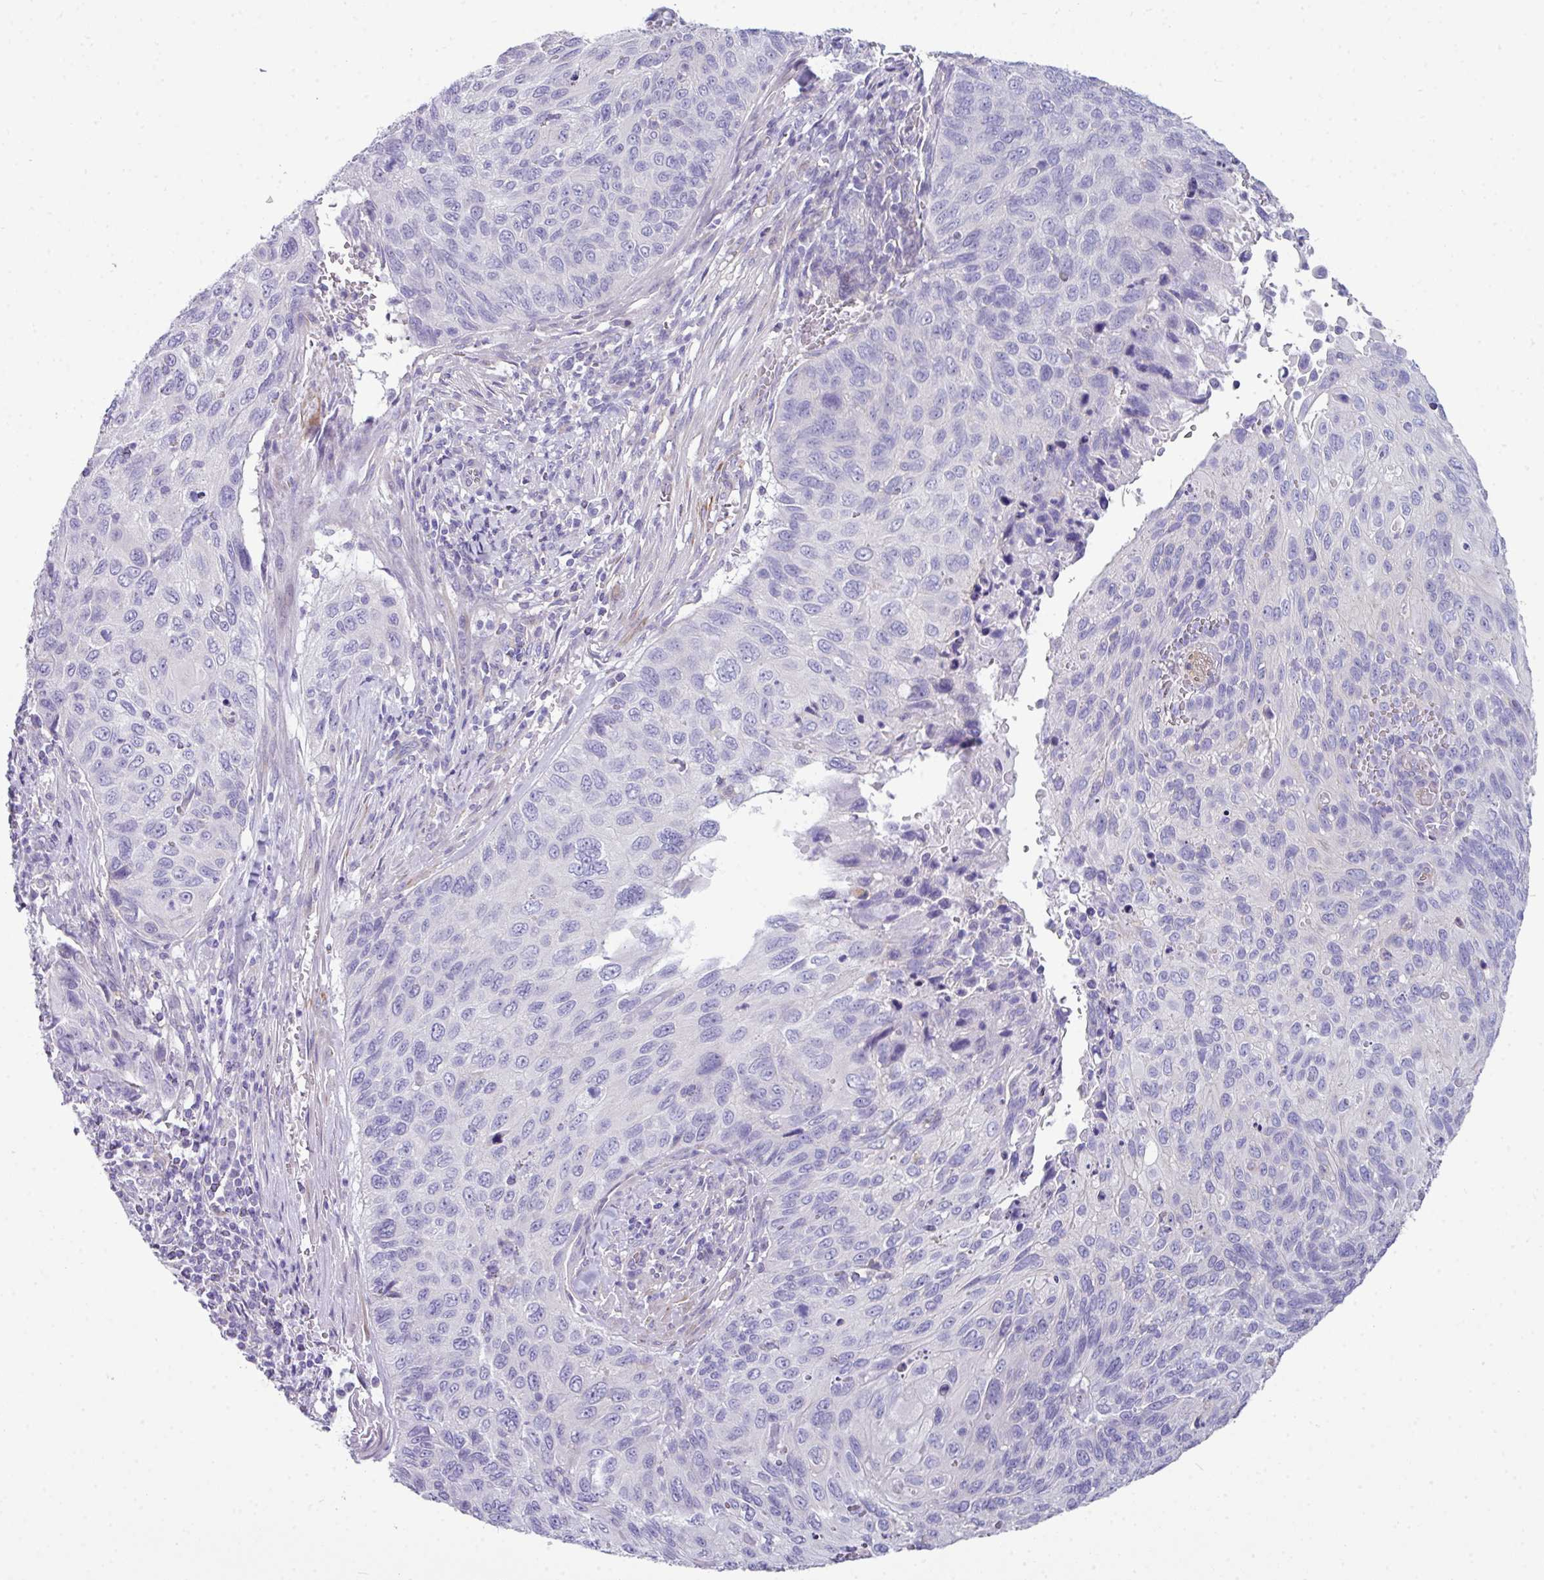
{"staining": {"intensity": "negative", "quantity": "none", "location": "none"}, "tissue": "cervical cancer", "cell_type": "Tumor cells", "image_type": "cancer", "snomed": [{"axis": "morphology", "description": "Squamous cell carcinoma, NOS"}, {"axis": "topography", "description": "Cervix"}], "caption": "This image is of cervical cancer stained with IHC to label a protein in brown with the nuclei are counter-stained blue. There is no staining in tumor cells.", "gene": "ABCC5", "patient": {"sex": "female", "age": 70}}